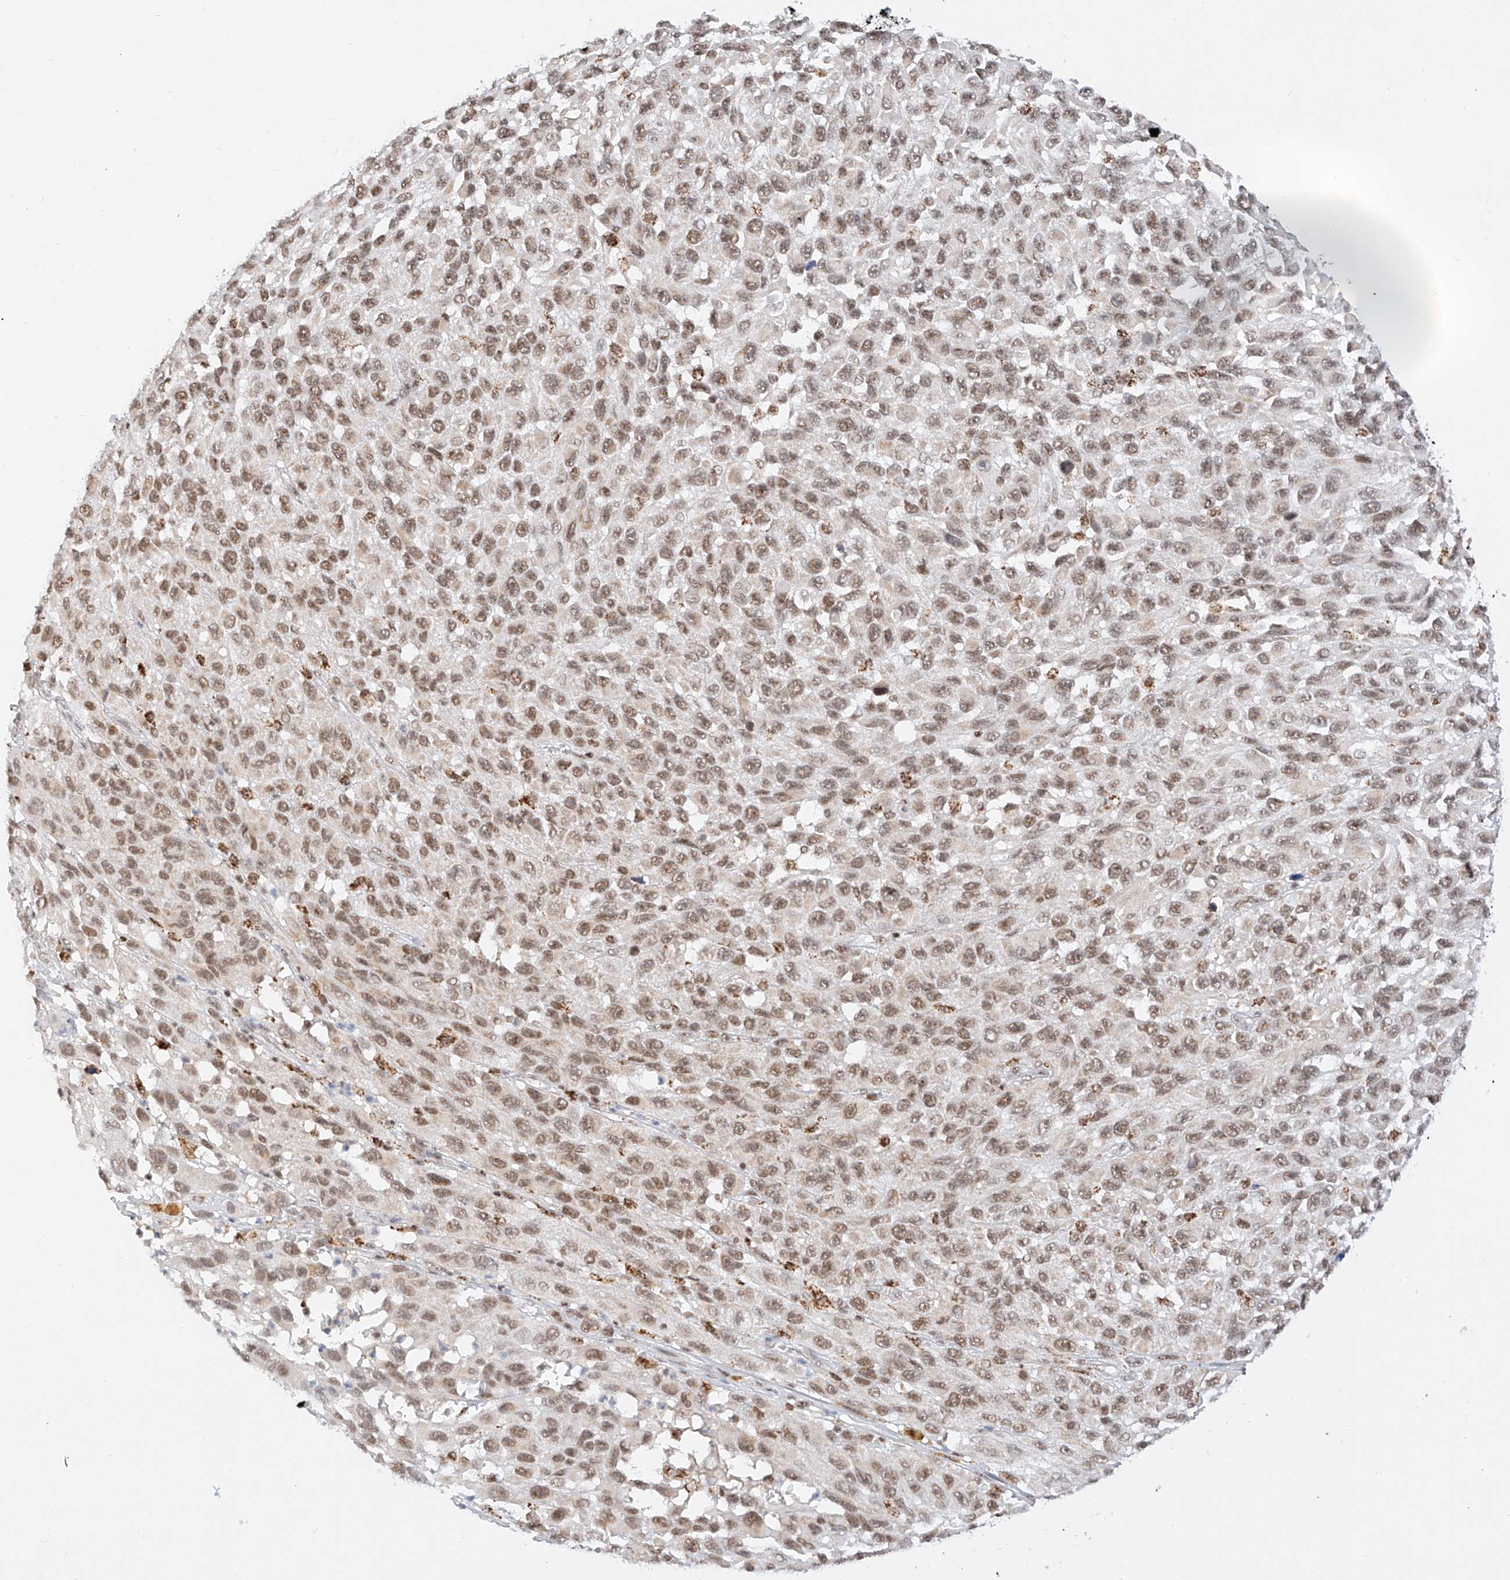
{"staining": {"intensity": "moderate", "quantity": ">75%", "location": "nuclear"}, "tissue": "melanoma", "cell_type": "Tumor cells", "image_type": "cancer", "snomed": [{"axis": "morphology", "description": "Malignant melanoma, NOS"}, {"axis": "topography", "description": "Skin"}], "caption": "The image reveals a brown stain indicating the presence of a protein in the nuclear of tumor cells in malignant melanoma. Using DAB (3,3'-diaminobenzidine) (brown) and hematoxylin (blue) stains, captured at high magnification using brightfield microscopy.", "gene": "NRF1", "patient": {"sex": "female", "age": 96}}